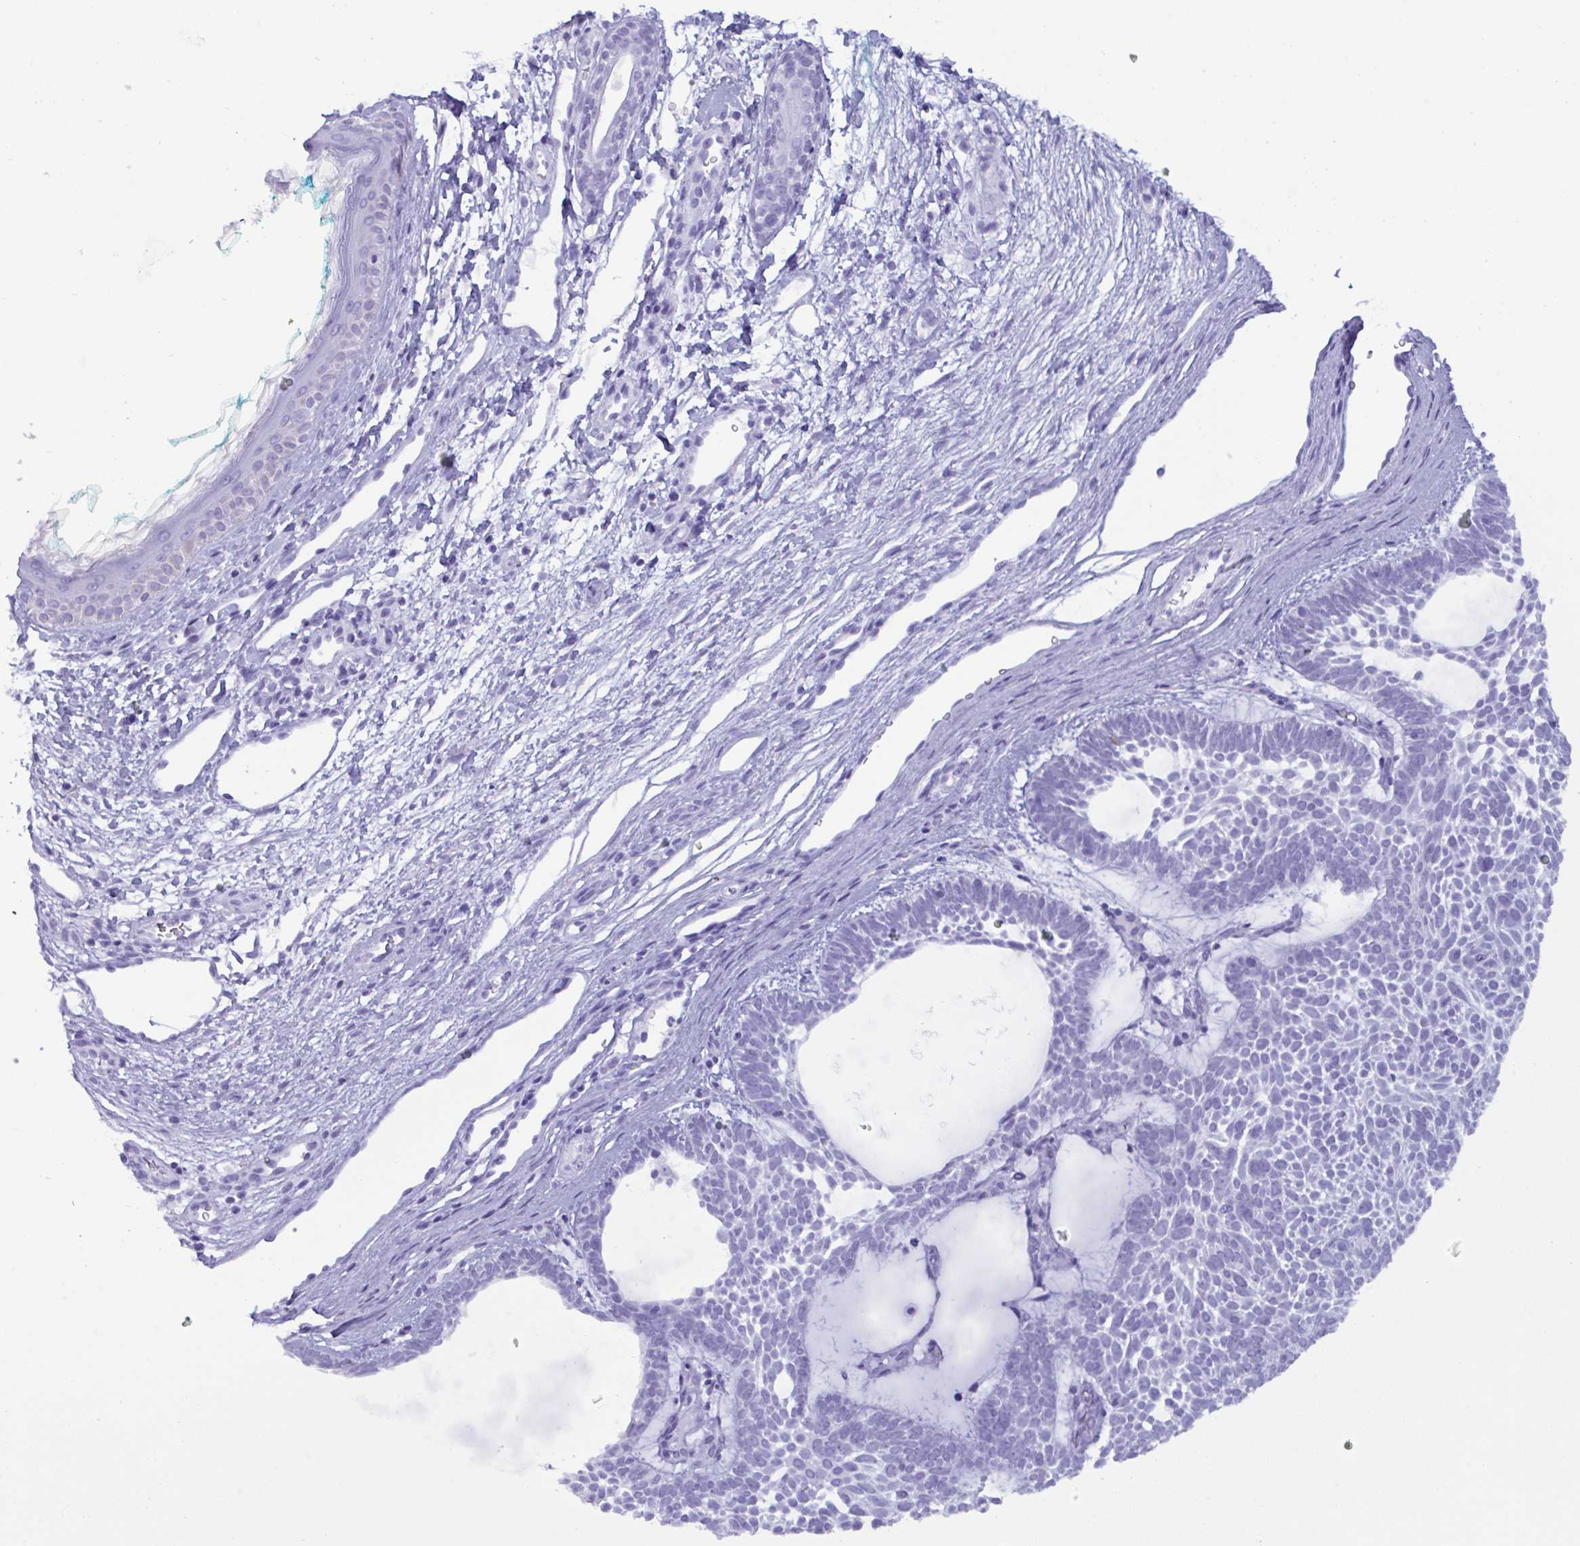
{"staining": {"intensity": "negative", "quantity": "none", "location": "none"}, "tissue": "skin cancer", "cell_type": "Tumor cells", "image_type": "cancer", "snomed": [{"axis": "morphology", "description": "Basal cell carcinoma"}, {"axis": "topography", "description": "Skin"}, {"axis": "topography", "description": "Skin of face"}], "caption": "DAB immunohistochemical staining of skin cancer (basal cell carcinoma) displays no significant staining in tumor cells.", "gene": "MRGPRG", "patient": {"sex": "male", "age": 83}}